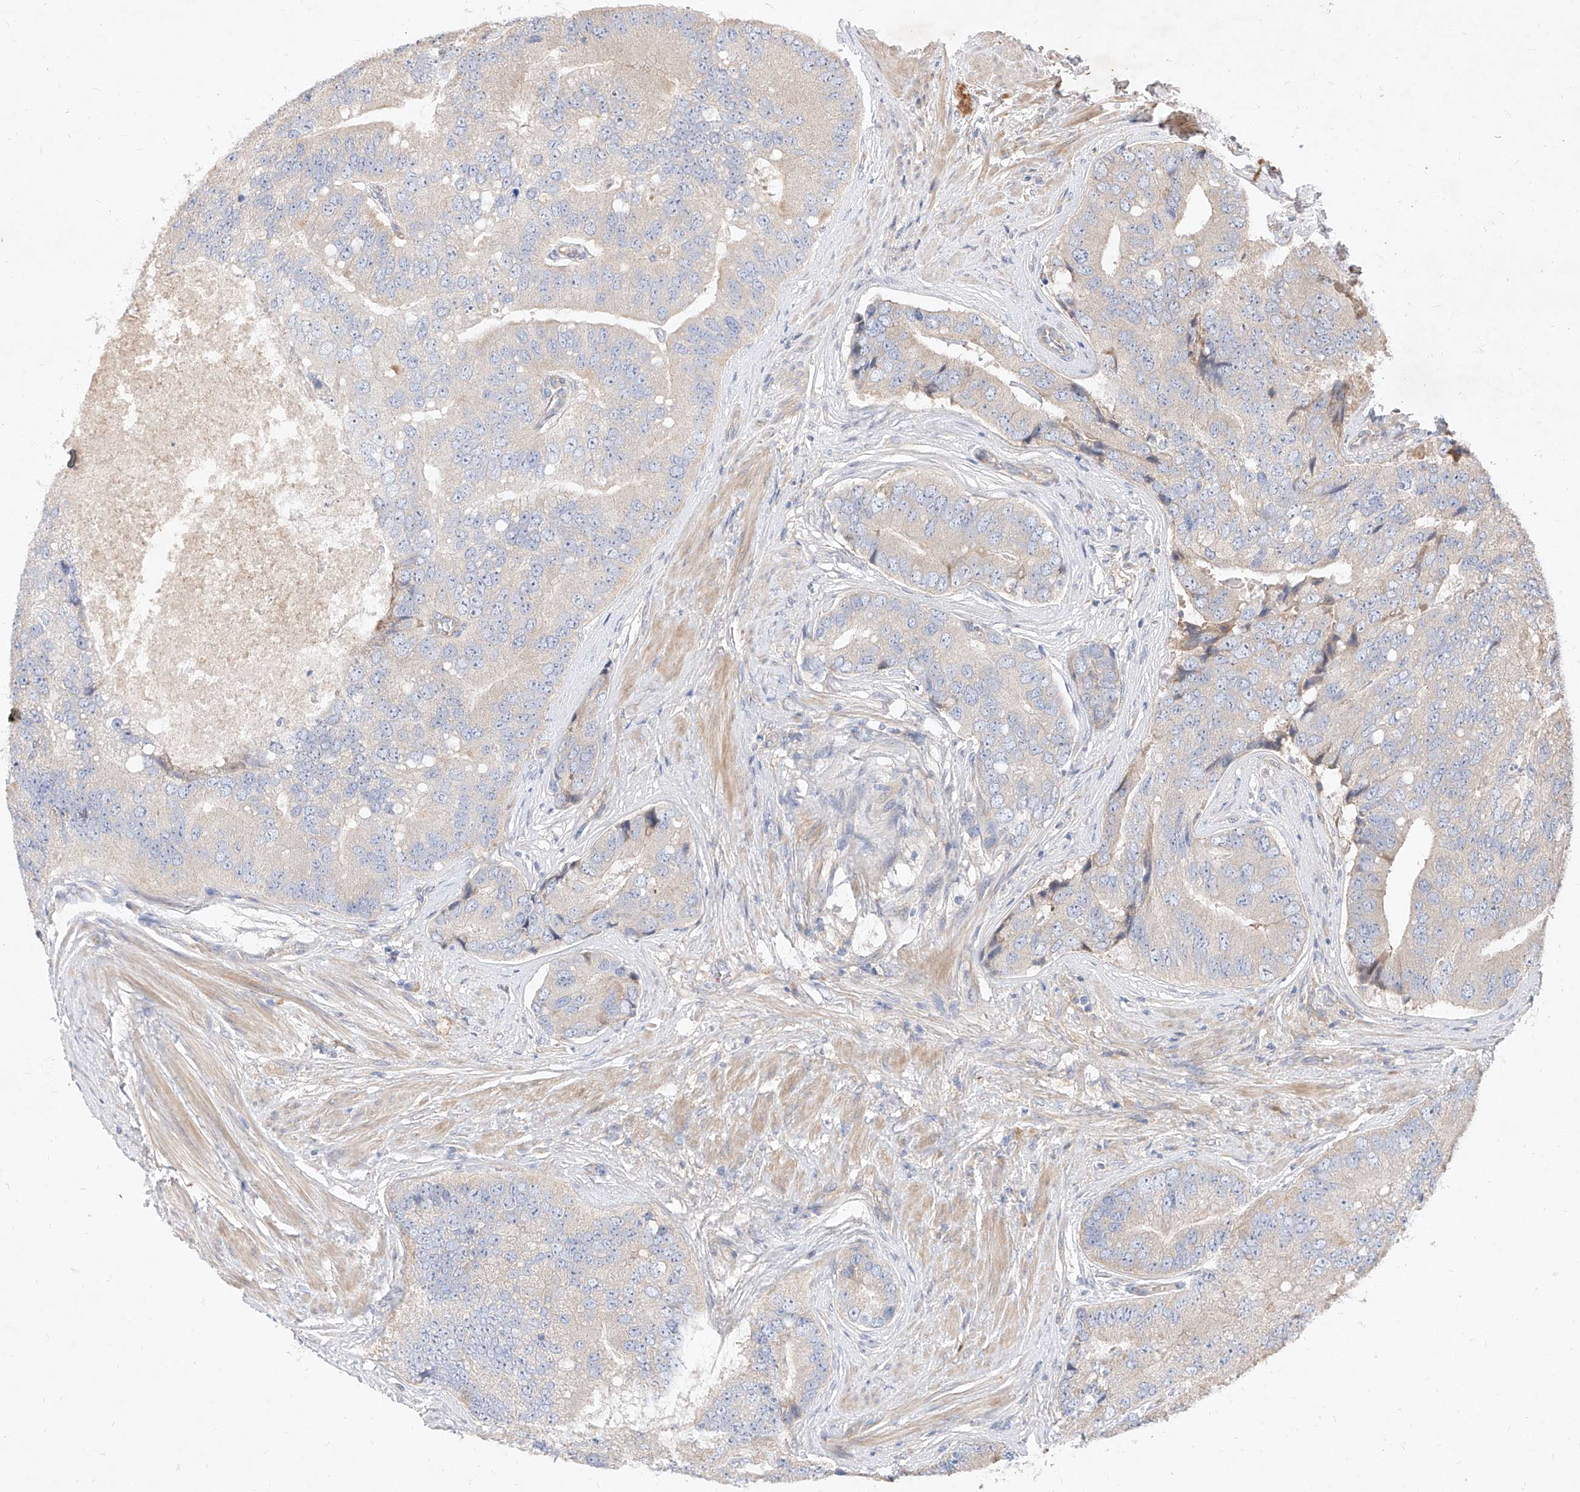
{"staining": {"intensity": "negative", "quantity": "none", "location": "none"}, "tissue": "prostate cancer", "cell_type": "Tumor cells", "image_type": "cancer", "snomed": [{"axis": "morphology", "description": "Adenocarcinoma, High grade"}, {"axis": "topography", "description": "Prostate"}], "caption": "Prostate cancer (adenocarcinoma (high-grade)) stained for a protein using immunohistochemistry (IHC) displays no expression tumor cells.", "gene": "DIRAS3", "patient": {"sex": "male", "age": 70}}